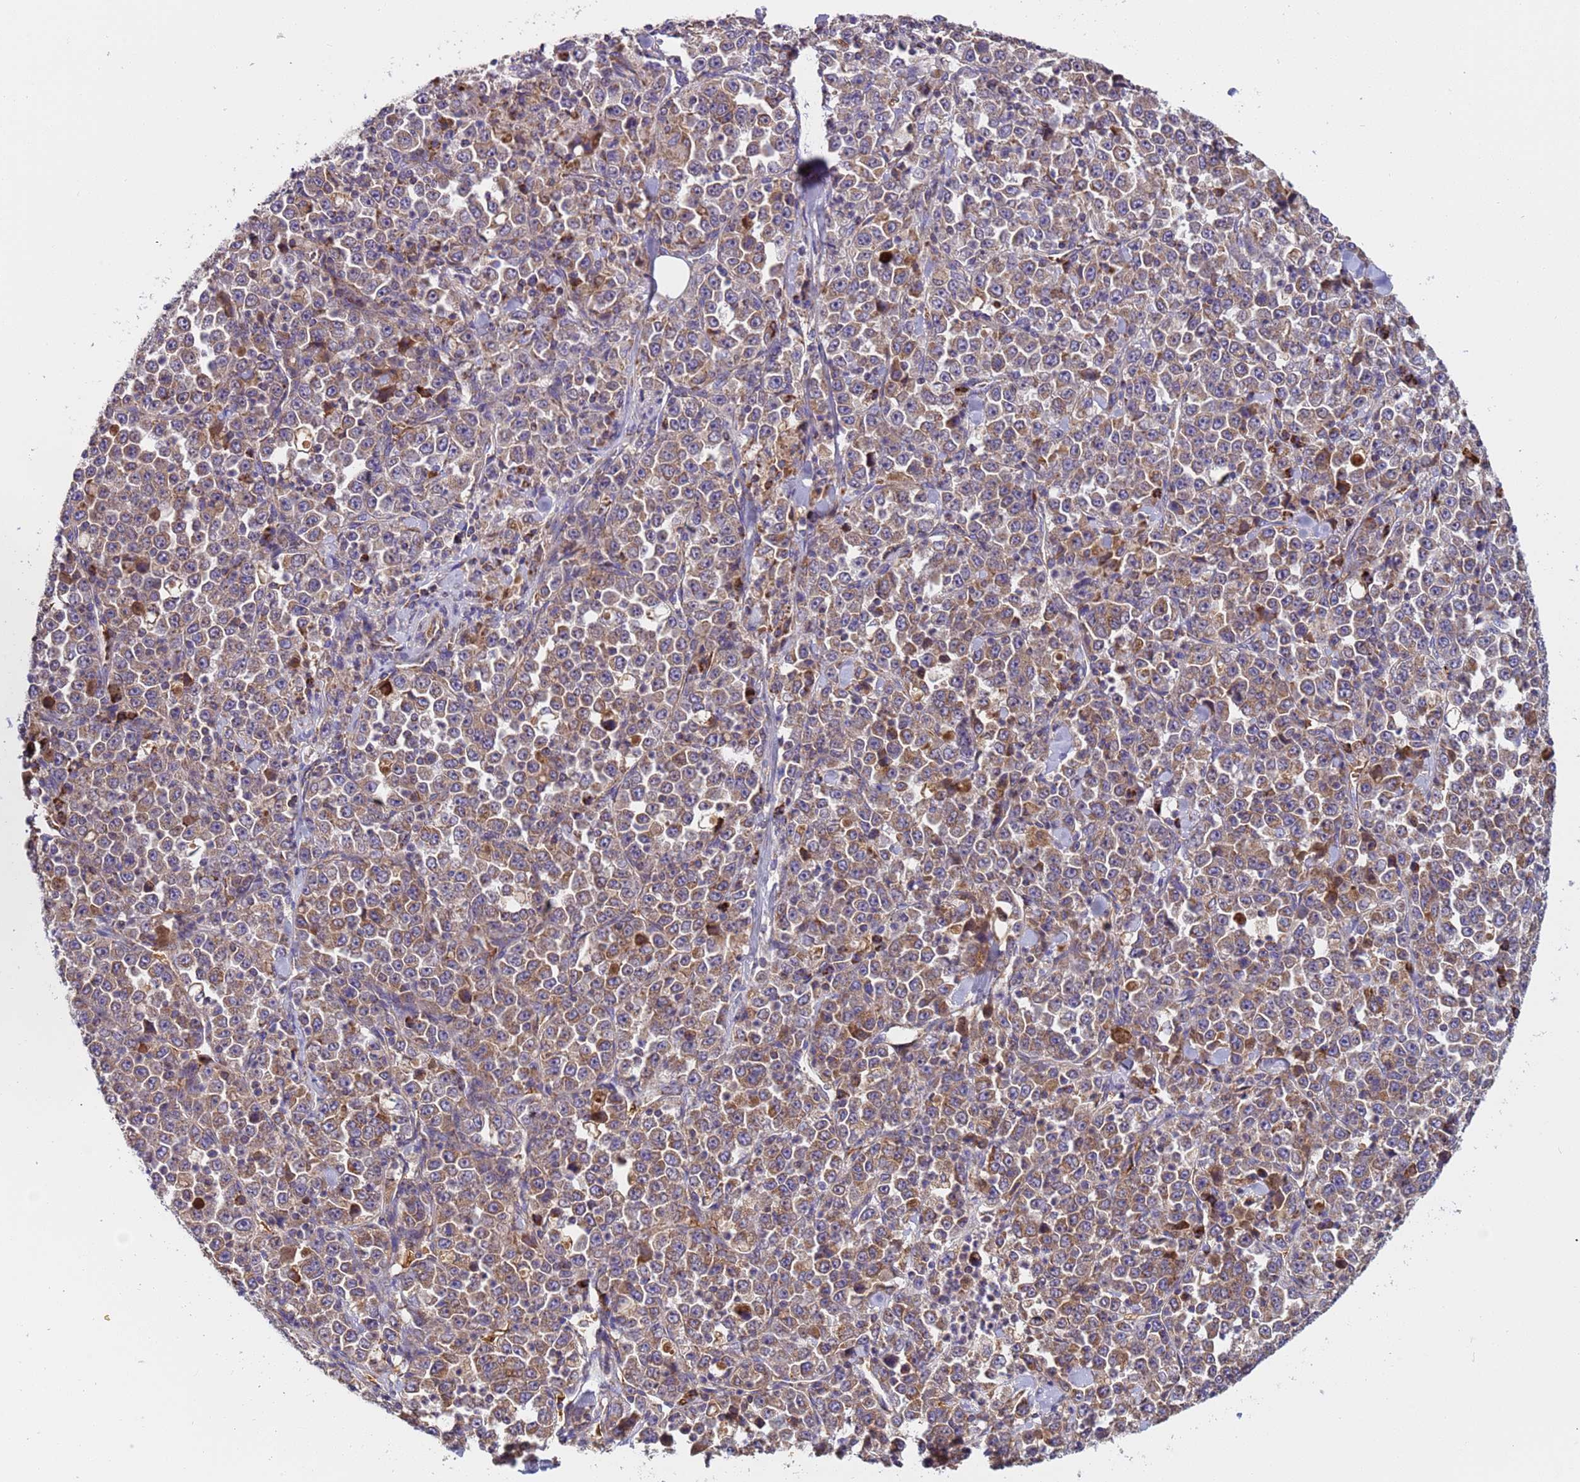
{"staining": {"intensity": "moderate", "quantity": ">75%", "location": "cytoplasmic/membranous"}, "tissue": "stomach cancer", "cell_type": "Tumor cells", "image_type": "cancer", "snomed": [{"axis": "morphology", "description": "Normal tissue, NOS"}, {"axis": "morphology", "description": "Adenocarcinoma, NOS"}, {"axis": "topography", "description": "Stomach, upper"}, {"axis": "topography", "description": "Stomach"}], "caption": "A medium amount of moderate cytoplasmic/membranous staining is present in approximately >75% of tumor cells in stomach adenocarcinoma tissue.", "gene": "TMEM126A", "patient": {"sex": "male", "age": 59}}